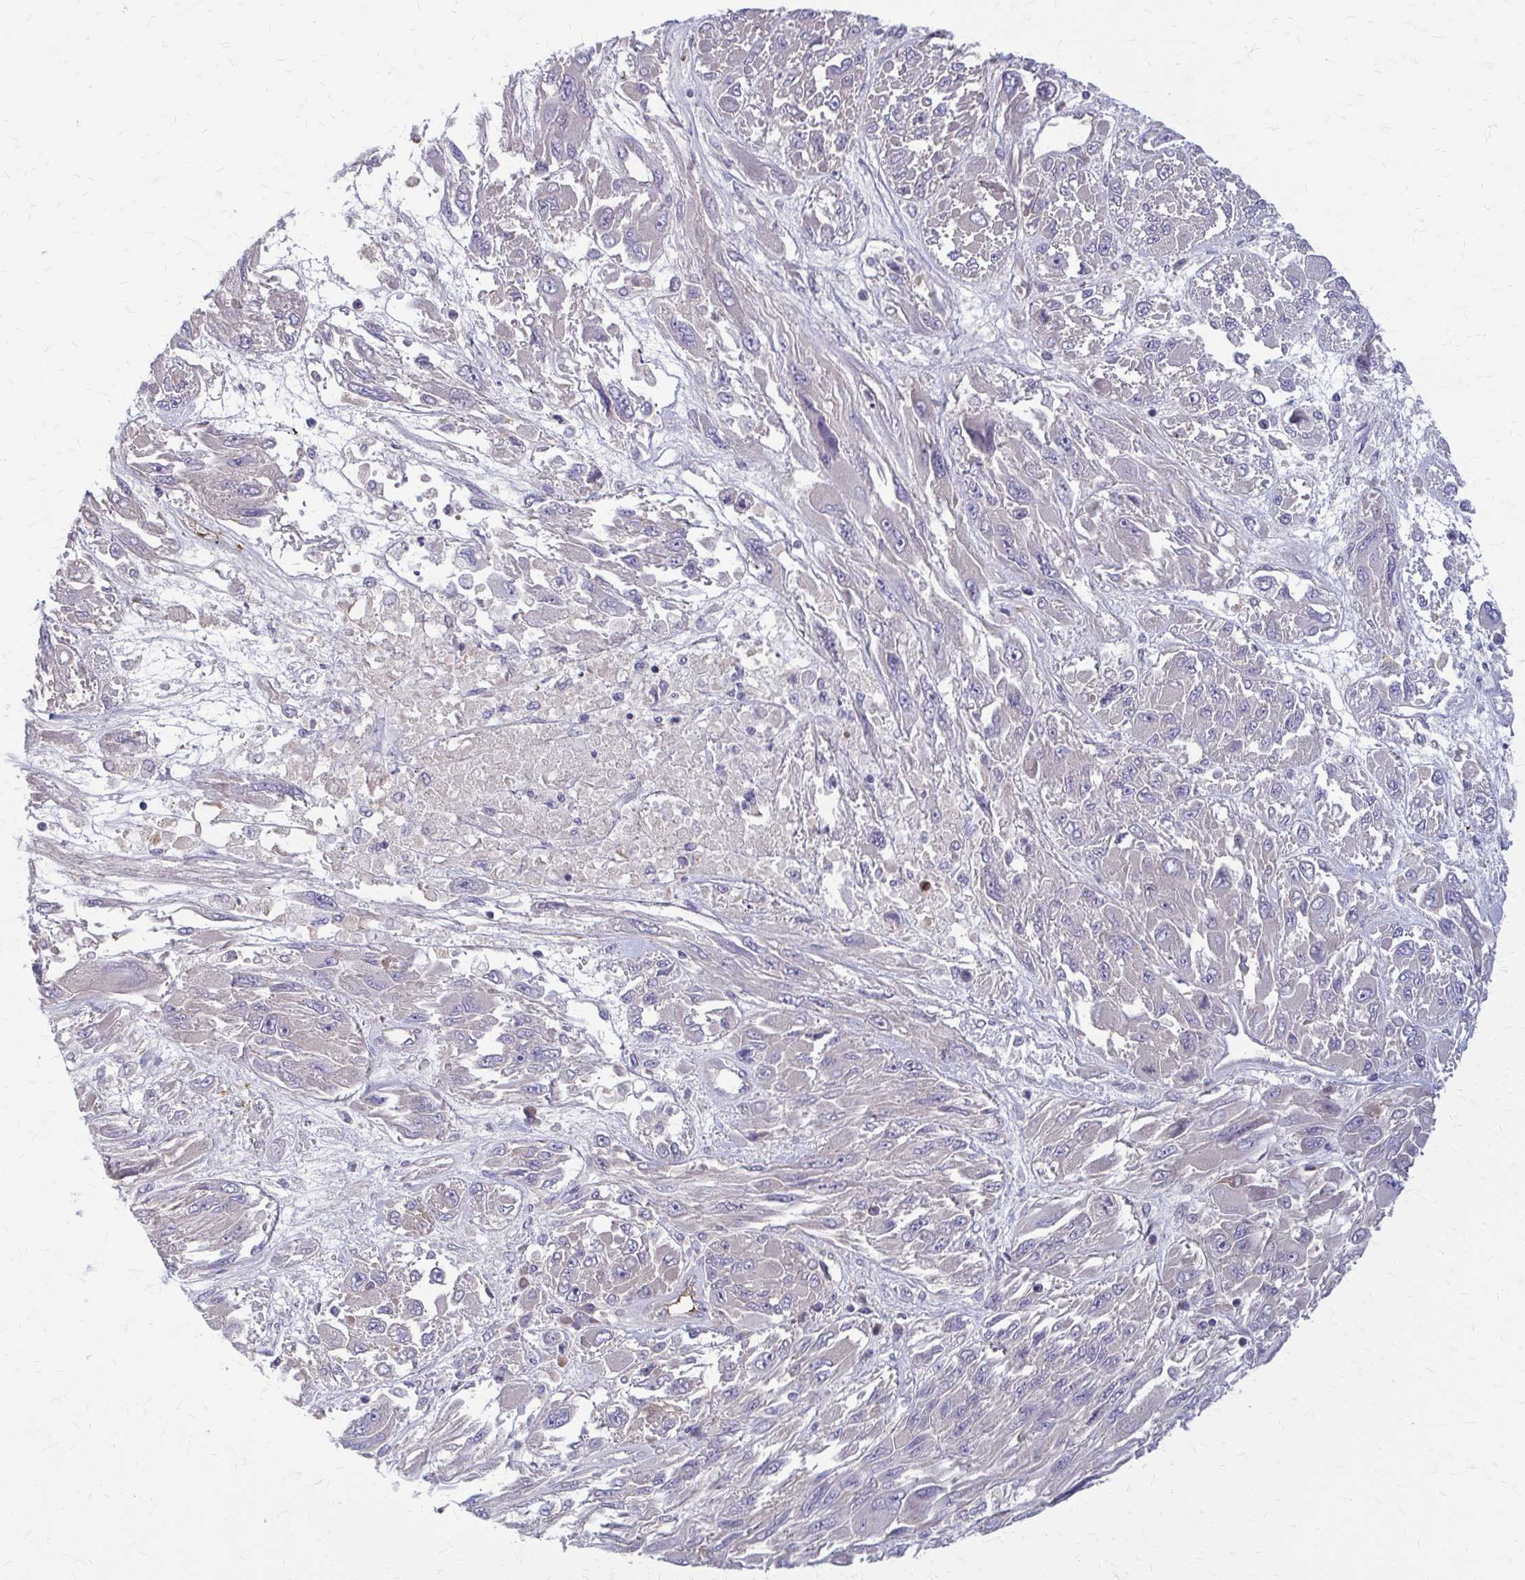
{"staining": {"intensity": "moderate", "quantity": "<25%", "location": "cytoplasmic/membranous"}, "tissue": "melanoma", "cell_type": "Tumor cells", "image_type": "cancer", "snomed": [{"axis": "morphology", "description": "Malignant melanoma, NOS"}, {"axis": "topography", "description": "Skin"}], "caption": "There is low levels of moderate cytoplasmic/membranous positivity in tumor cells of malignant melanoma, as demonstrated by immunohistochemical staining (brown color).", "gene": "MCRIP2", "patient": {"sex": "female", "age": 91}}